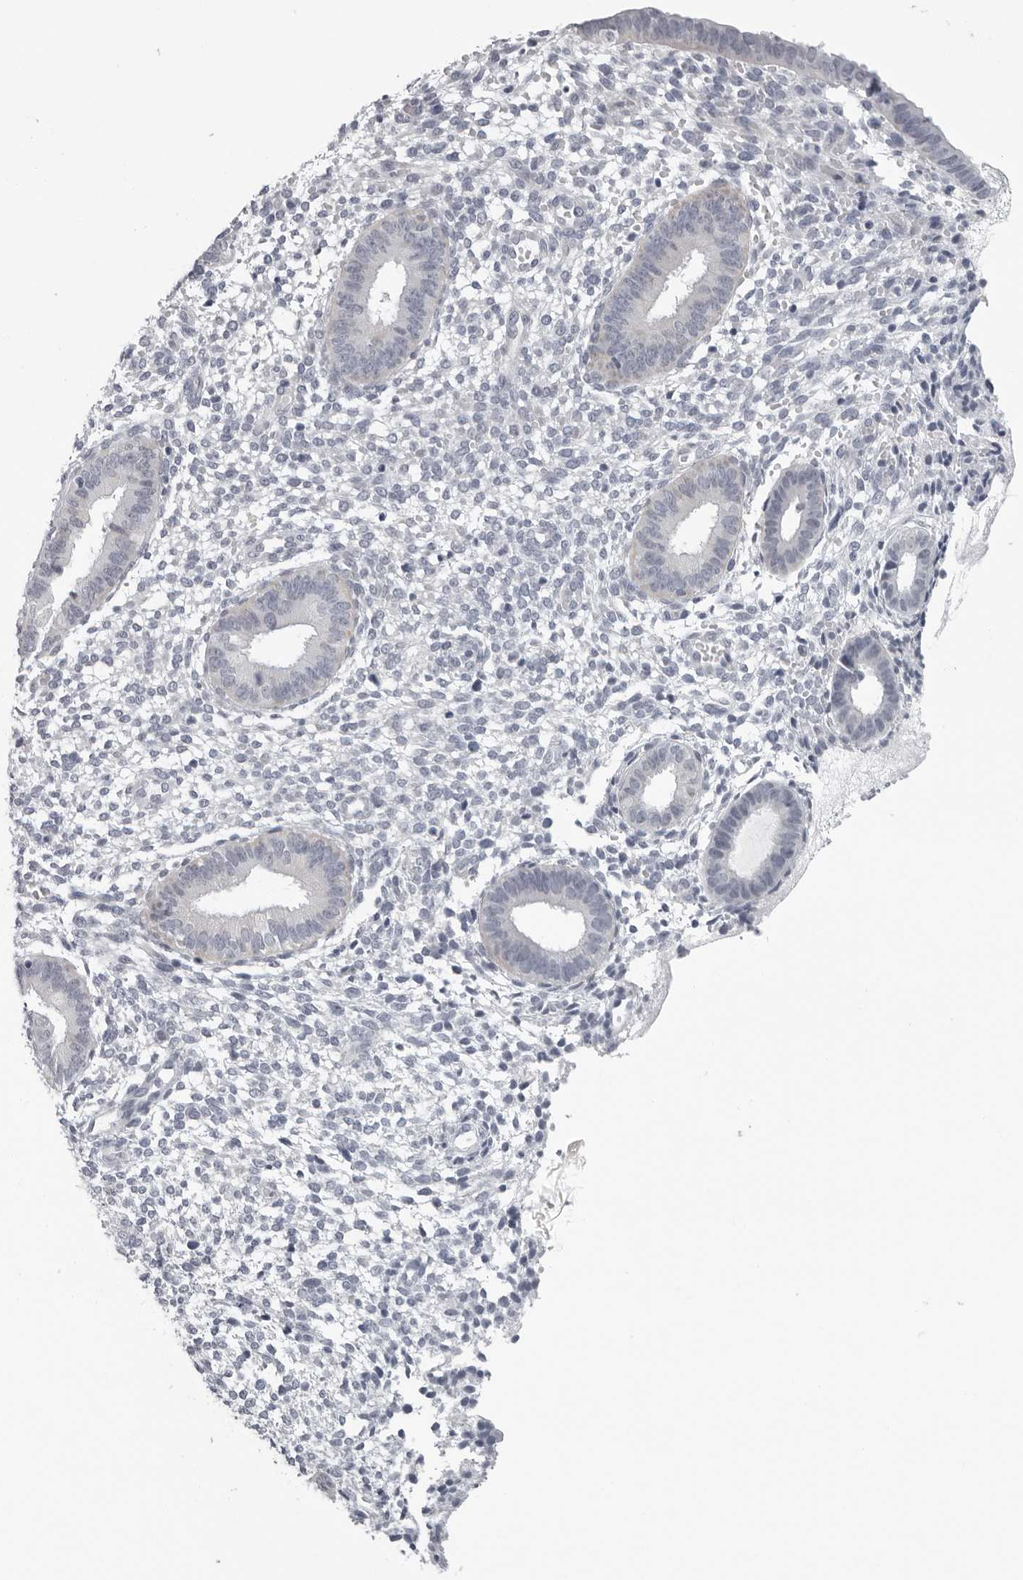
{"staining": {"intensity": "negative", "quantity": "none", "location": "none"}, "tissue": "endometrium", "cell_type": "Cells in endometrial stroma", "image_type": "normal", "snomed": [{"axis": "morphology", "description": "Normal tissue, NOS"}, {"axis": "topography", "description": "Endometrium"}], "caption": "A high-resolution micrograph shows immunohistochemistry (IHC) staining of unremarkable endometrium, which demonstrates no significant positivity in cells in endometrial stroma. (DAB (3,3'-diaminobenzidine) IHC visualized using brightfield microscopy, high magnification).", "gene": "OPLAH", "patient": {"sex": "female", "age": 46}}